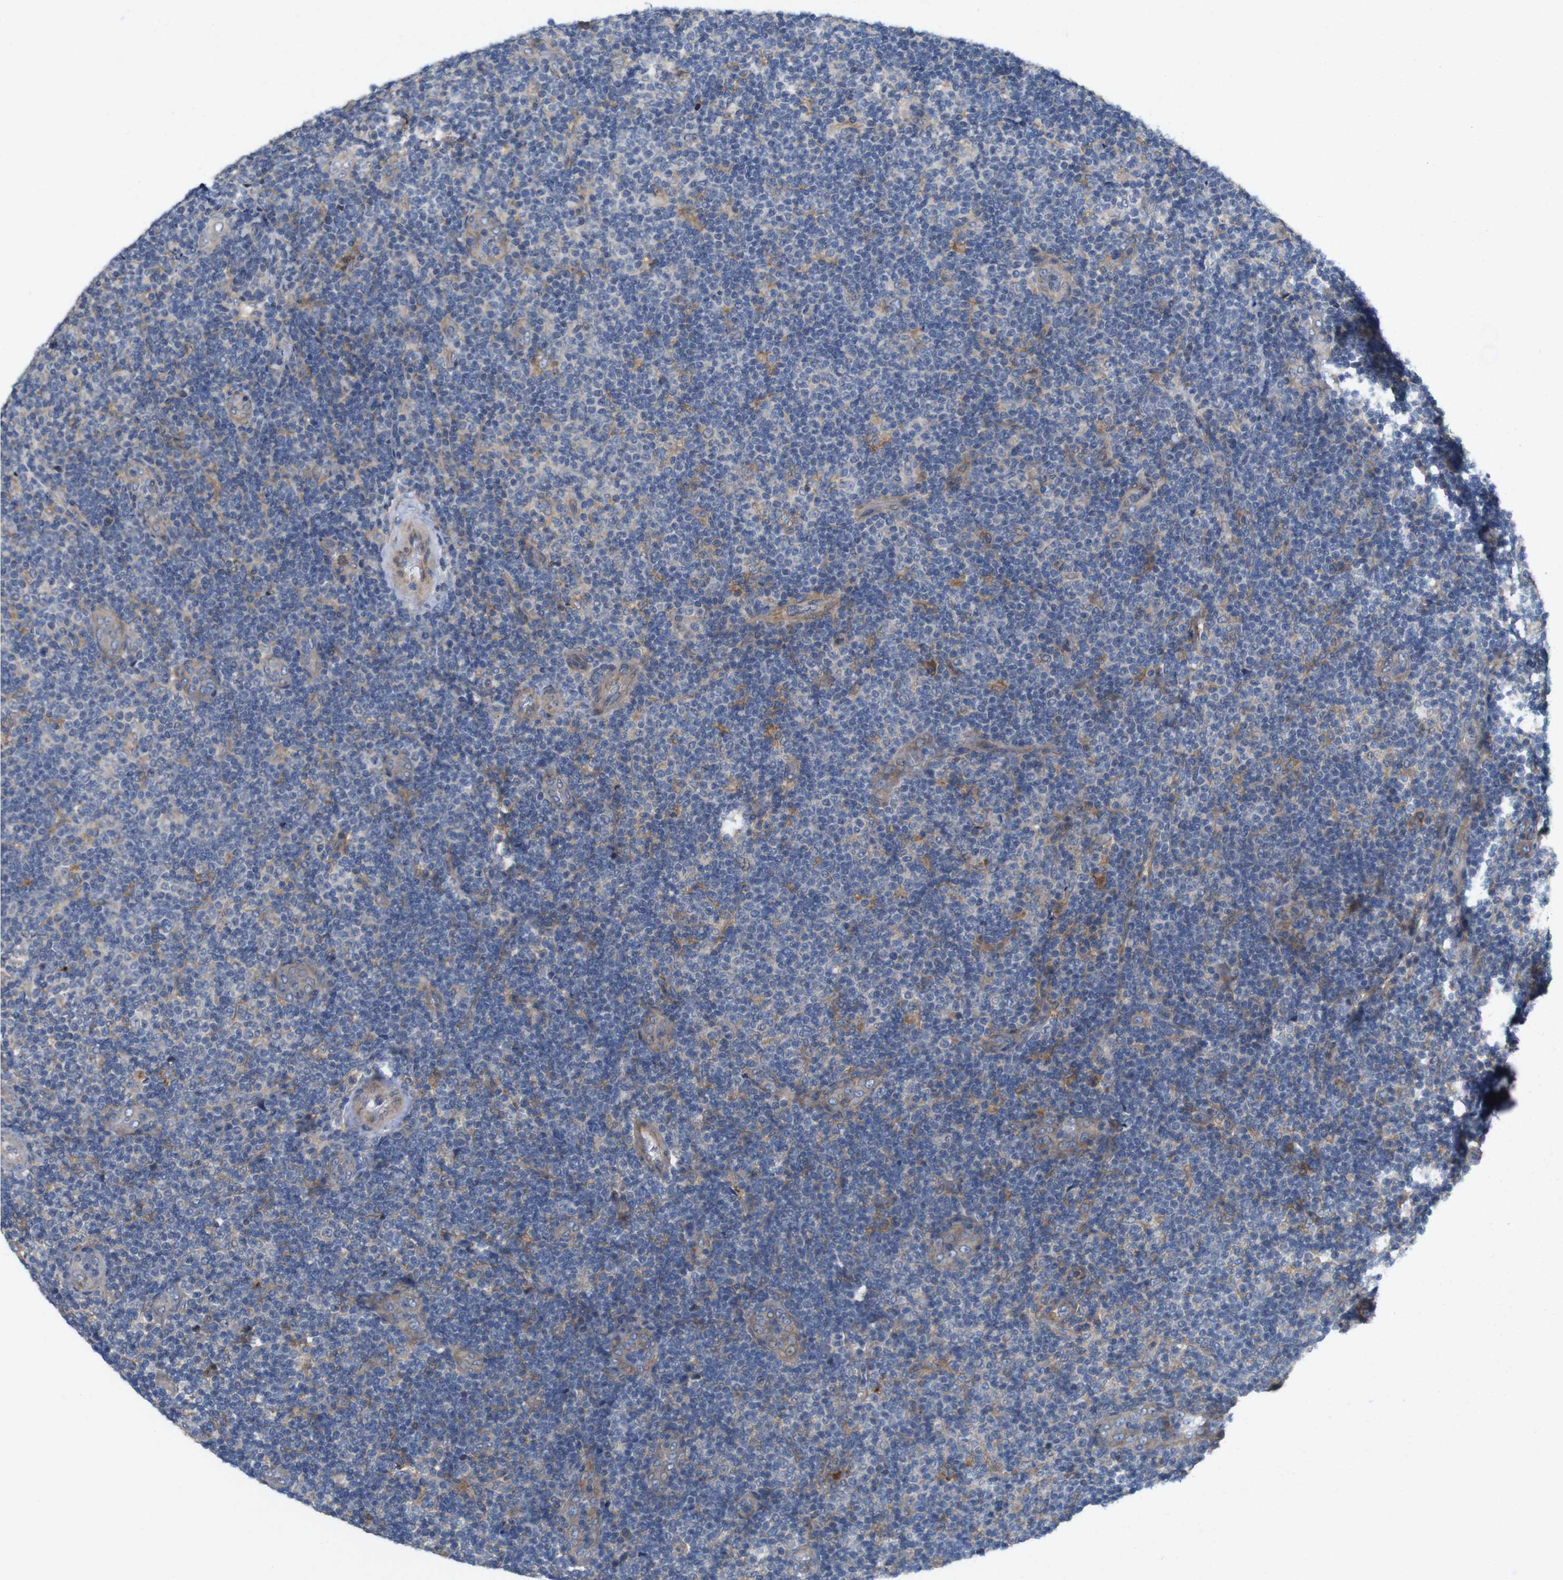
{"staining": {"intensity": "weak", "quantity": "<25%", "location": "cytoplasmic/membranous"}, "tissue": "lymphoma", "cell_type": "Tumor cells", "image_type": "cancer", "snomed": [{"axis": "morphology", "description": "Malignant lymphoma, non-Hodgkin's type, Low grade"}, {"axis": "topography", "description": "Lymph node"}], "caption": "Malignant lymphoma, non-Hodgkin's type (low-grade) stained for a protein using IHC reveals no staining tumor cells.", "gene": "SIGLEC8", "patient": {"sex": "male", "age": 83}}